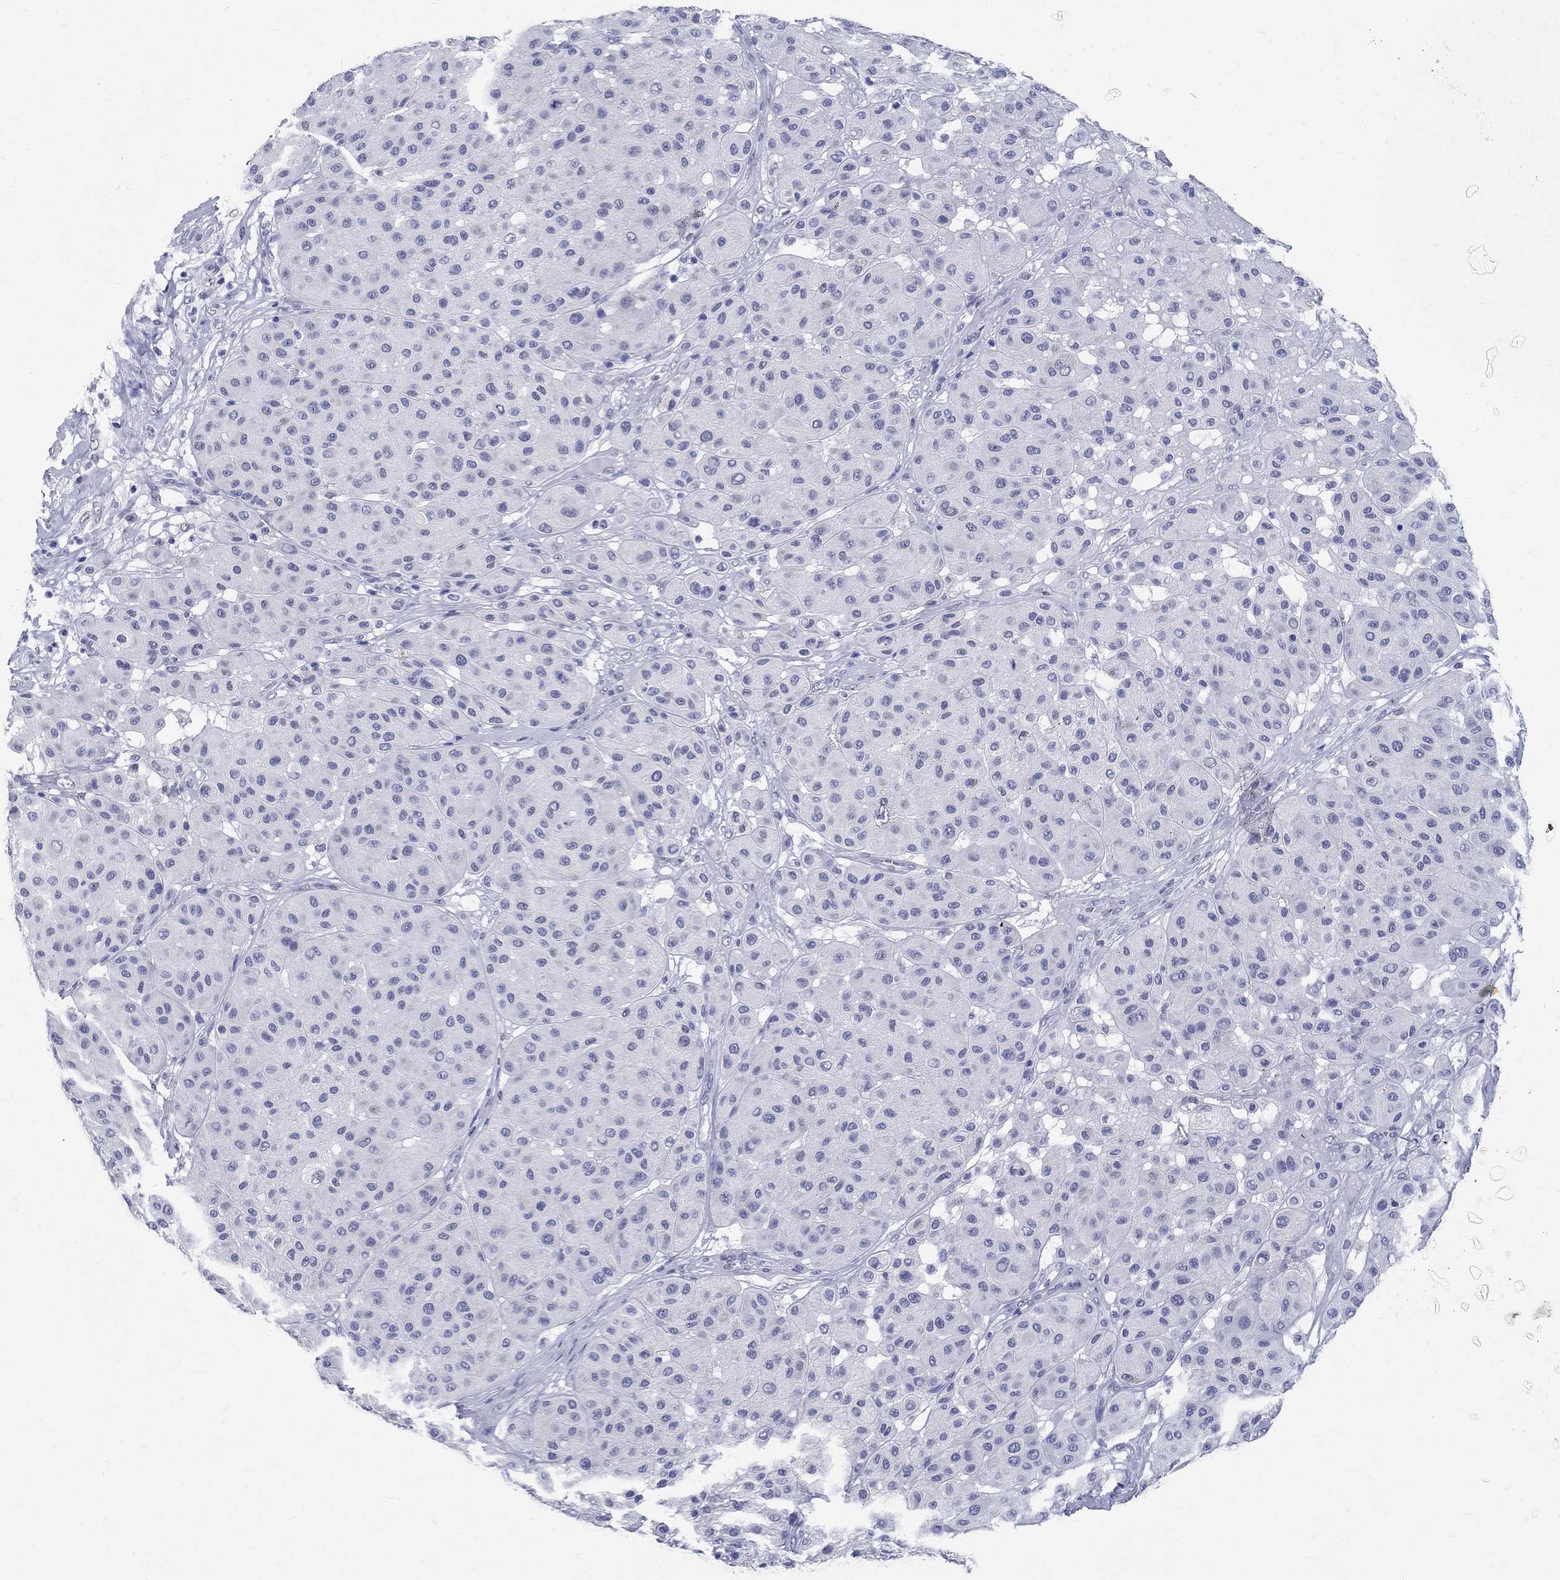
{"staining": {"intensity": "negative", "quantity": "none", "location": "none"}, "tissue": "melanoma", "cell_type": "Tumor cells", "image_type": "cancer", "snomed": [{"axis": "morphology", "description": "Malignant melanoma, Metastatic site"}, {"axis": "topography", "description": "Smooth muscle"}], "caption": "Immunohistochemistry of human malignant melanoma (metastatic site) reveals no expression in tumor cells.", "gene": "TSPAN16", "patient": {"sex": "male", "age": 41}}